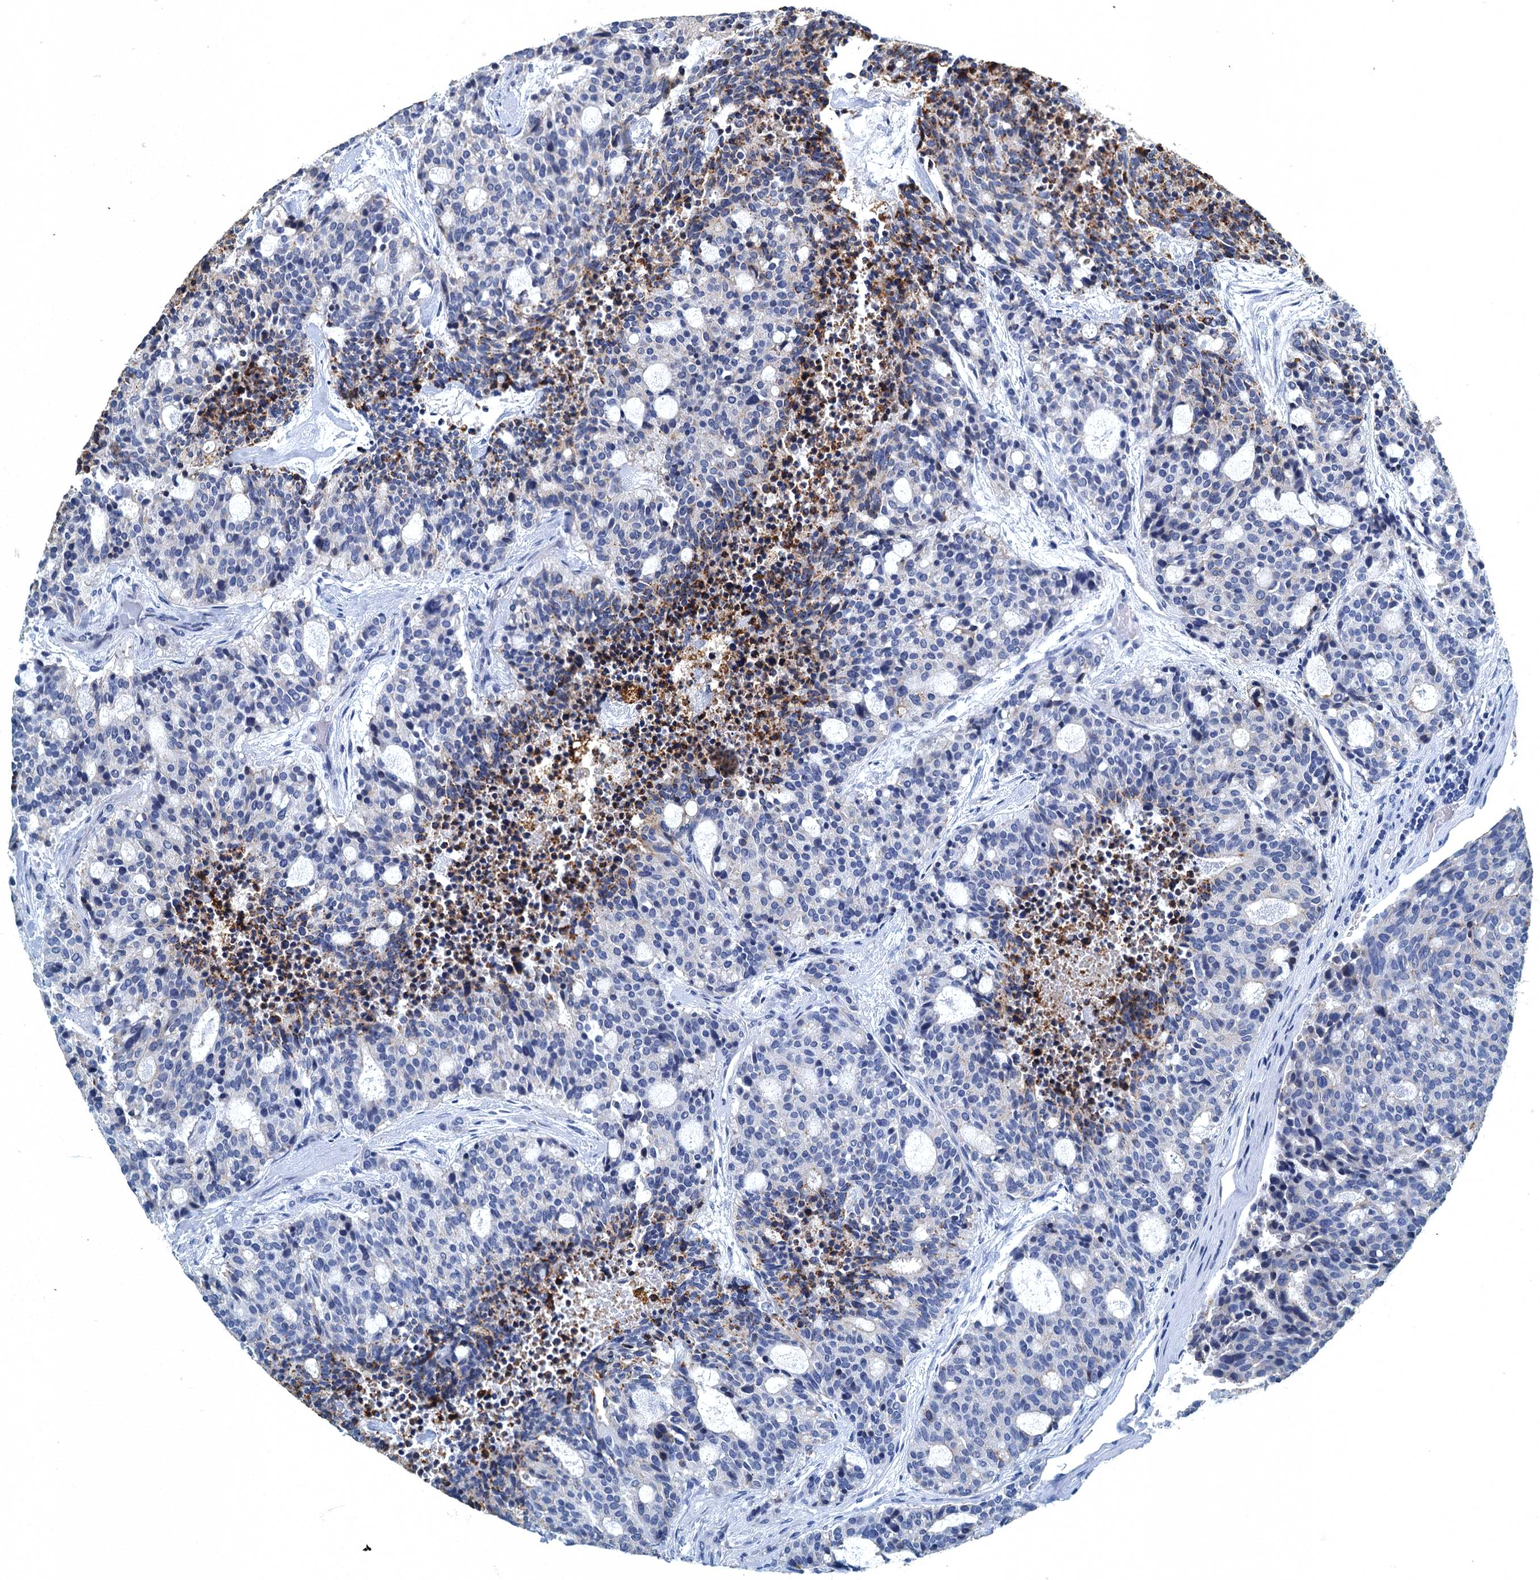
{"staining": {"intensity": "negative", "quantity": "none", "location": "none"}, "tissue": "carcinoid", "cell_type": "Tumor cells", "image_type": "cancer", "snomed": [{"axis": "morphology", "description": "Carcinoid, malignant, NOS"}, {"axis": "topography", "description": "Pancreas"}], "caption": "High magnification brightfield microscopy of carcinoid stained with DAB (brown) and counterstained with hematoxylin (blue): tumor cells show no significant positivity.", "gene": "GADL1", "patient": {"sex": "female", "age": 54}}